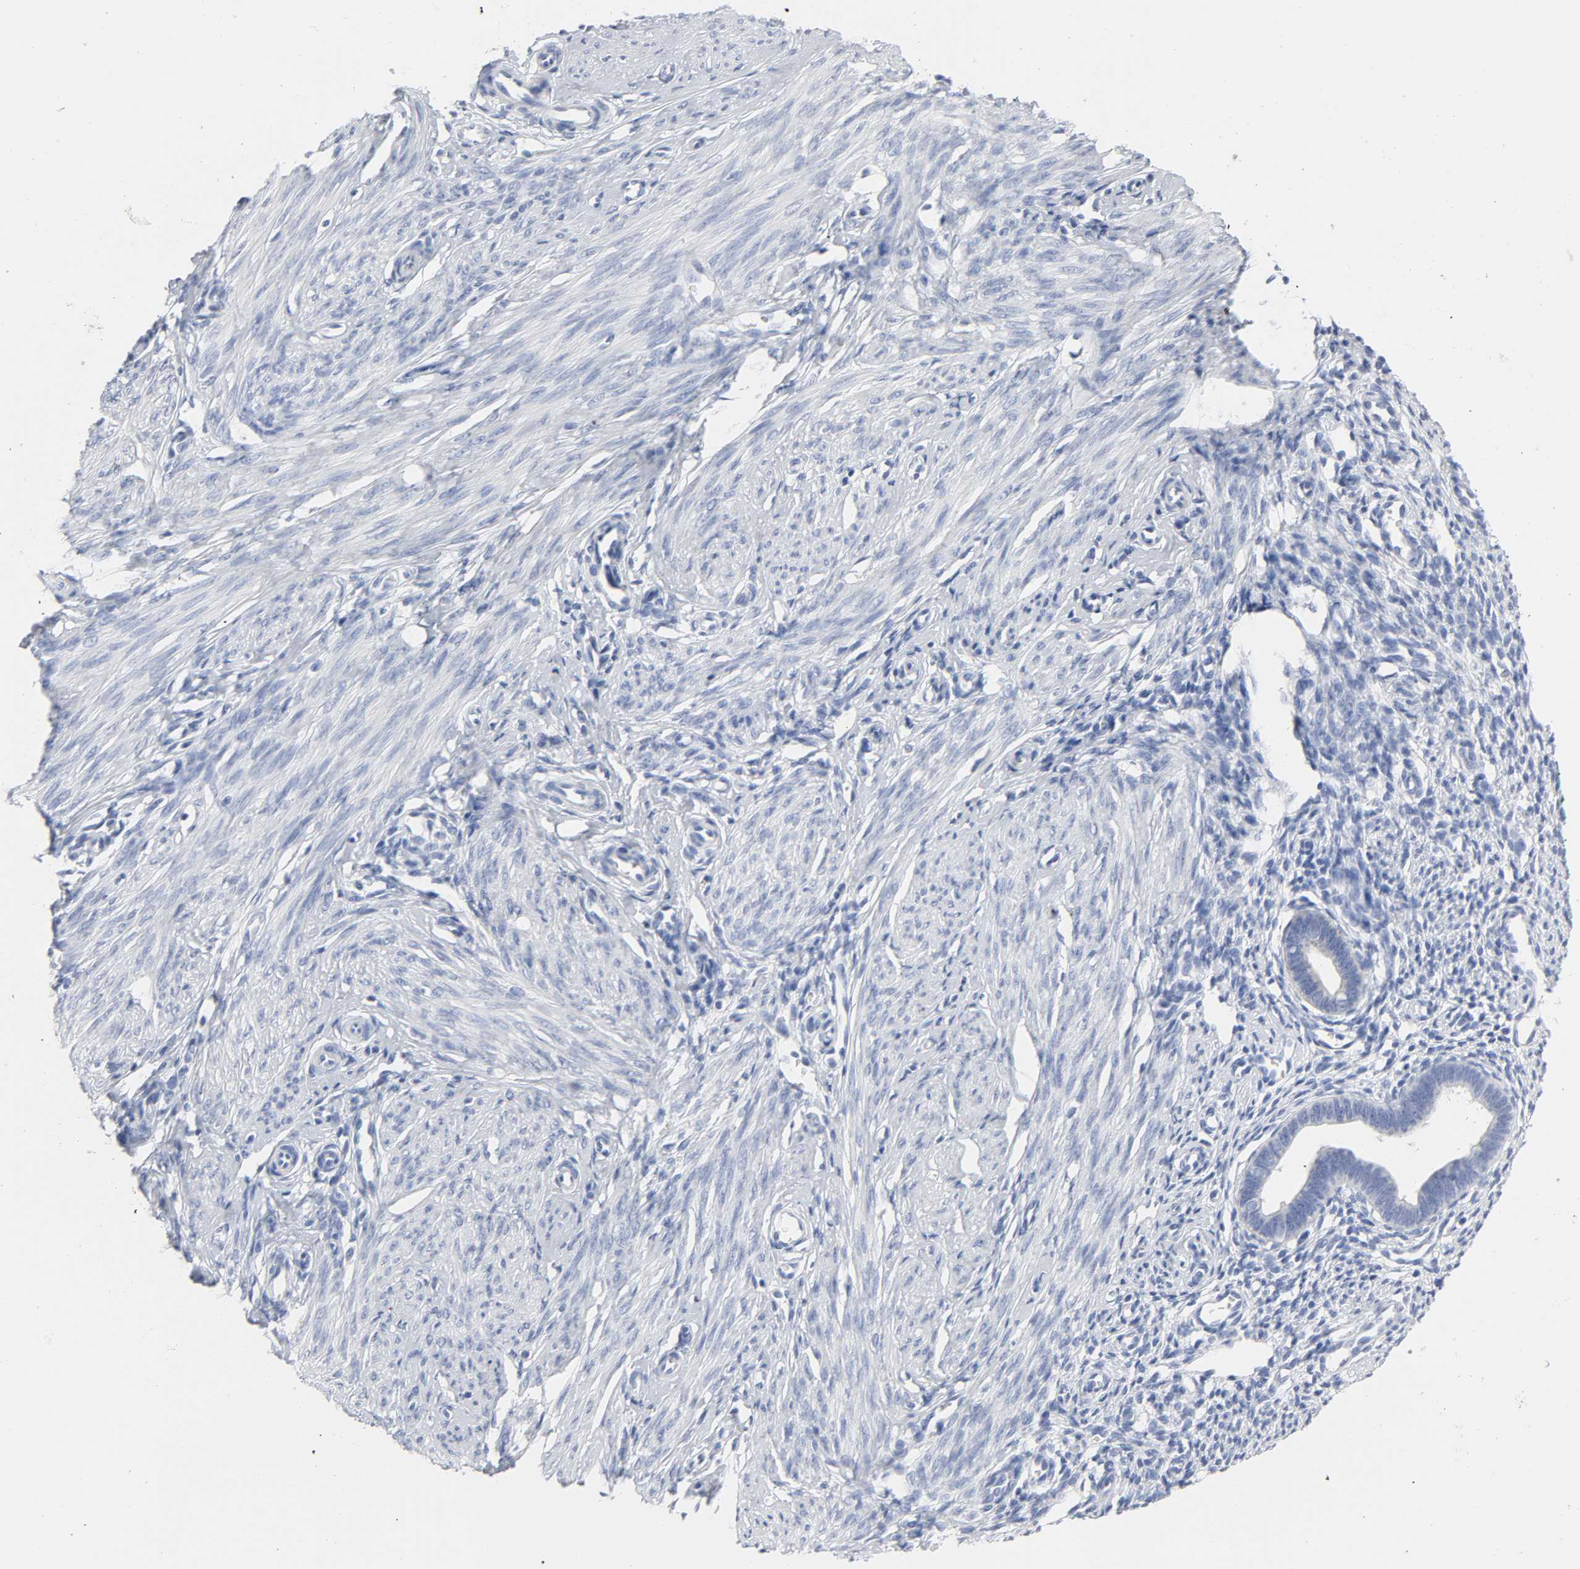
{"staining": {"intensity": "negative", "quantity": "none", "location": "none"}, "tissue": "endometrium", "cell_type": "Cells in endometrial stroma", "image_type": "normal", "snomed": [{"axis": "morphology", "description": "Normal tissue, NOS"}, {"axis": "topography", "description": "Endometrium"}], "caption": "High magnification brightfield microscopy of normal endometrium stained with DAB (brown) and counterstained with hematoxylin (blue): cells in endometrial stroma show no significant positivity.", "gene": "ACP3", "patient": {"sex": "female", "age": 27}}